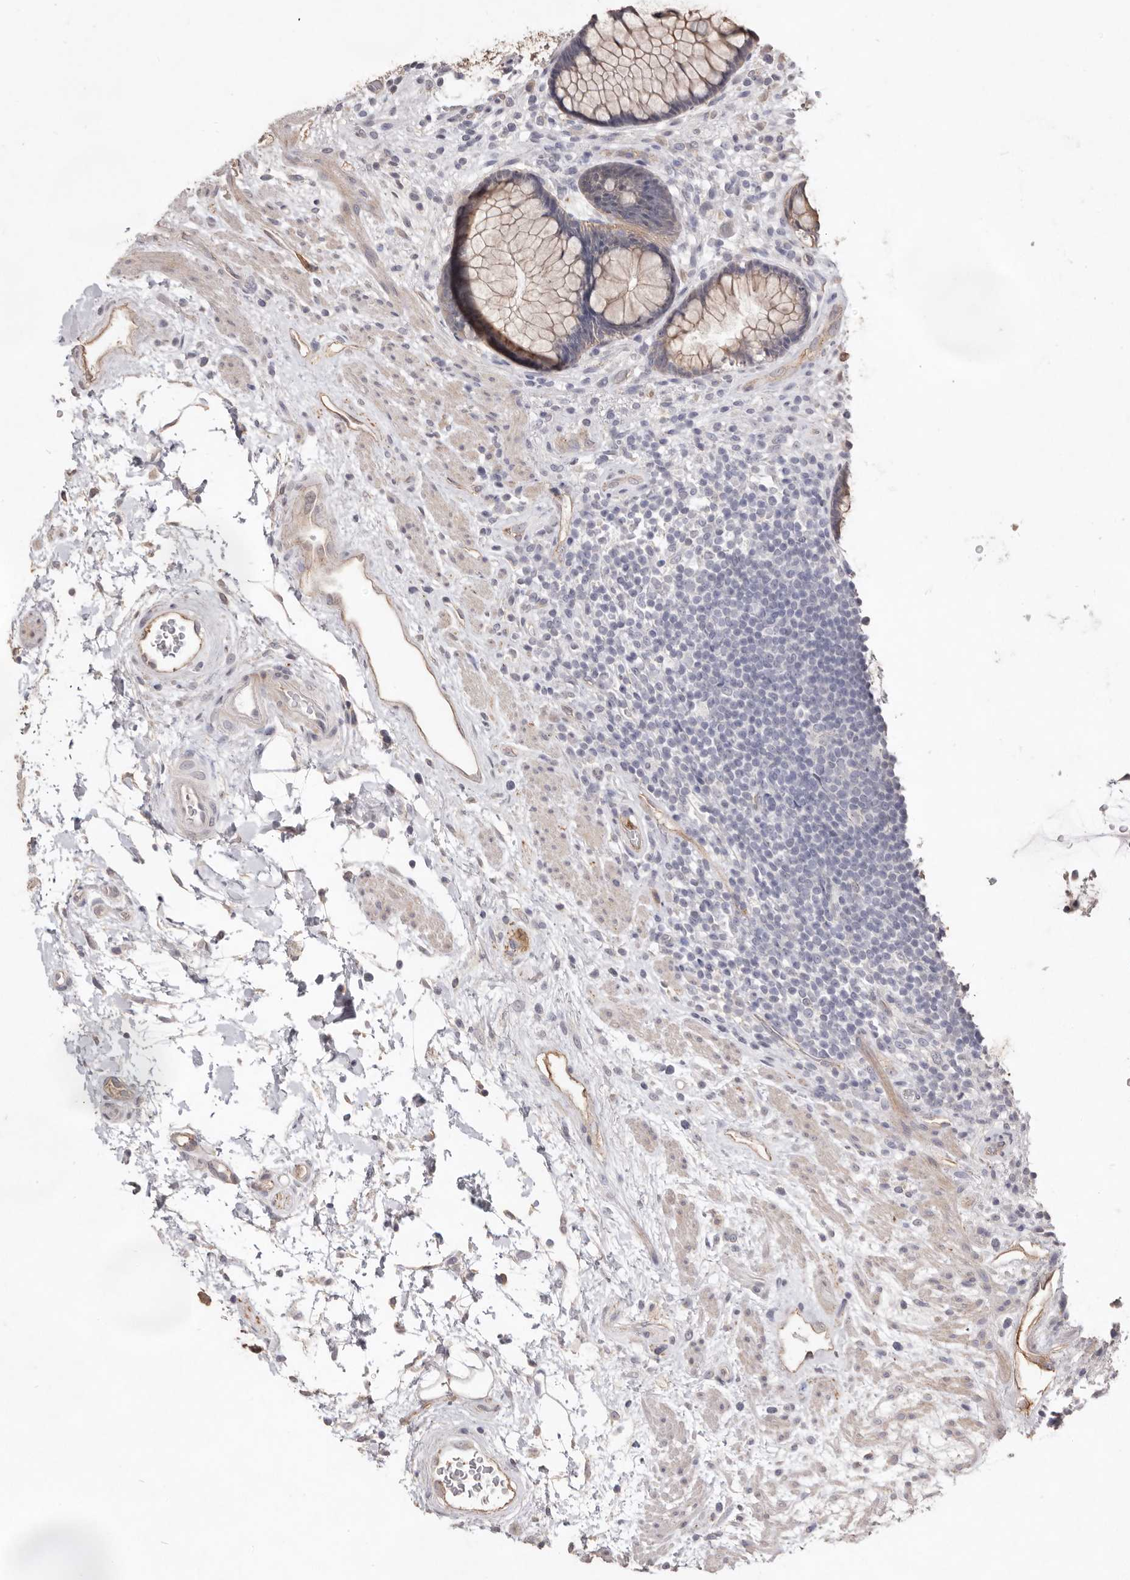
{"staining": {"intensity": "moderate", "quantity": ">75%", "location": "cytoplasmic/membranous"}, "tissue": "rectum", "cell_type": "Glandular cells", "image_type": "normal", "snomed": [{"axis": "morphology", "description": "Normal tissue, NOS"}, {"axis": "topography", "description": "Rectum"}], "caption": "This image displays unremarkable rectum stained with immunohistochemistry to label a protein in brown. The cytoplasmic/membranous of glandular cells show moderate positivity for the protein. Nuclei are counter-stained blue.", "gene": "ZYG11B", "patient": {"sex": "male", "age": 51}}